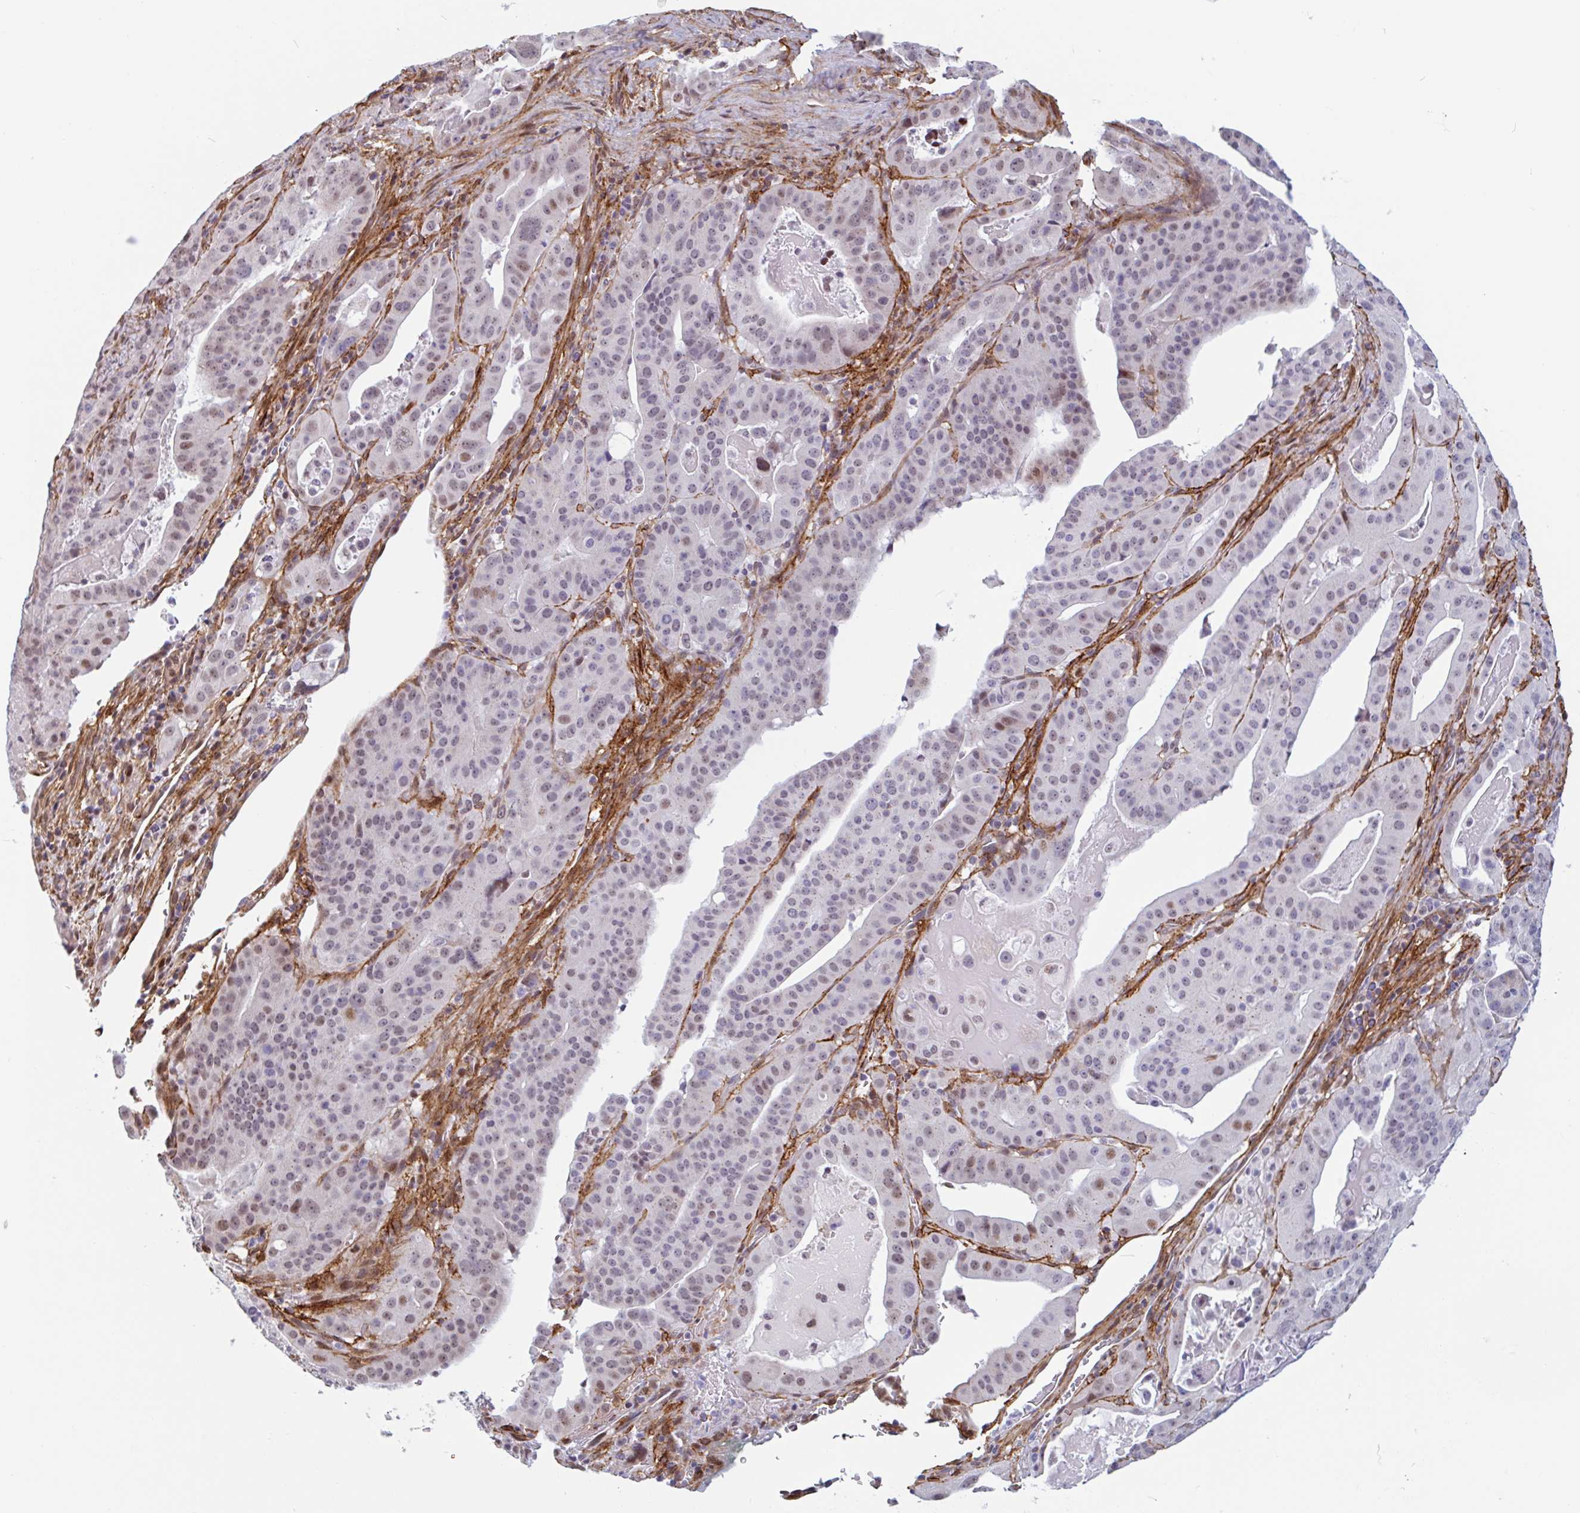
{"staining": {"intensity": "weak", "quantity": "<25%", "location": "nuclear"}, "tissue": "stomach cancer", "cell_type": "Tumor cells", "image_type": "cancer", "snomed": [{"axis": "morphology", "description": "Adenocarcinoma, NOS"}, {"axis": "topography", "description": "Stomach"}], "caption": "High power microscopy image of an immunohistochemistry (IHC) image of adenocarcinoma (stomach), revealing no significant expression in tumor cells. (IHC, brightfield microscopy, high magnification).", "gene": "TMEM119", "patient": {"sex": "male", "age": 48}}